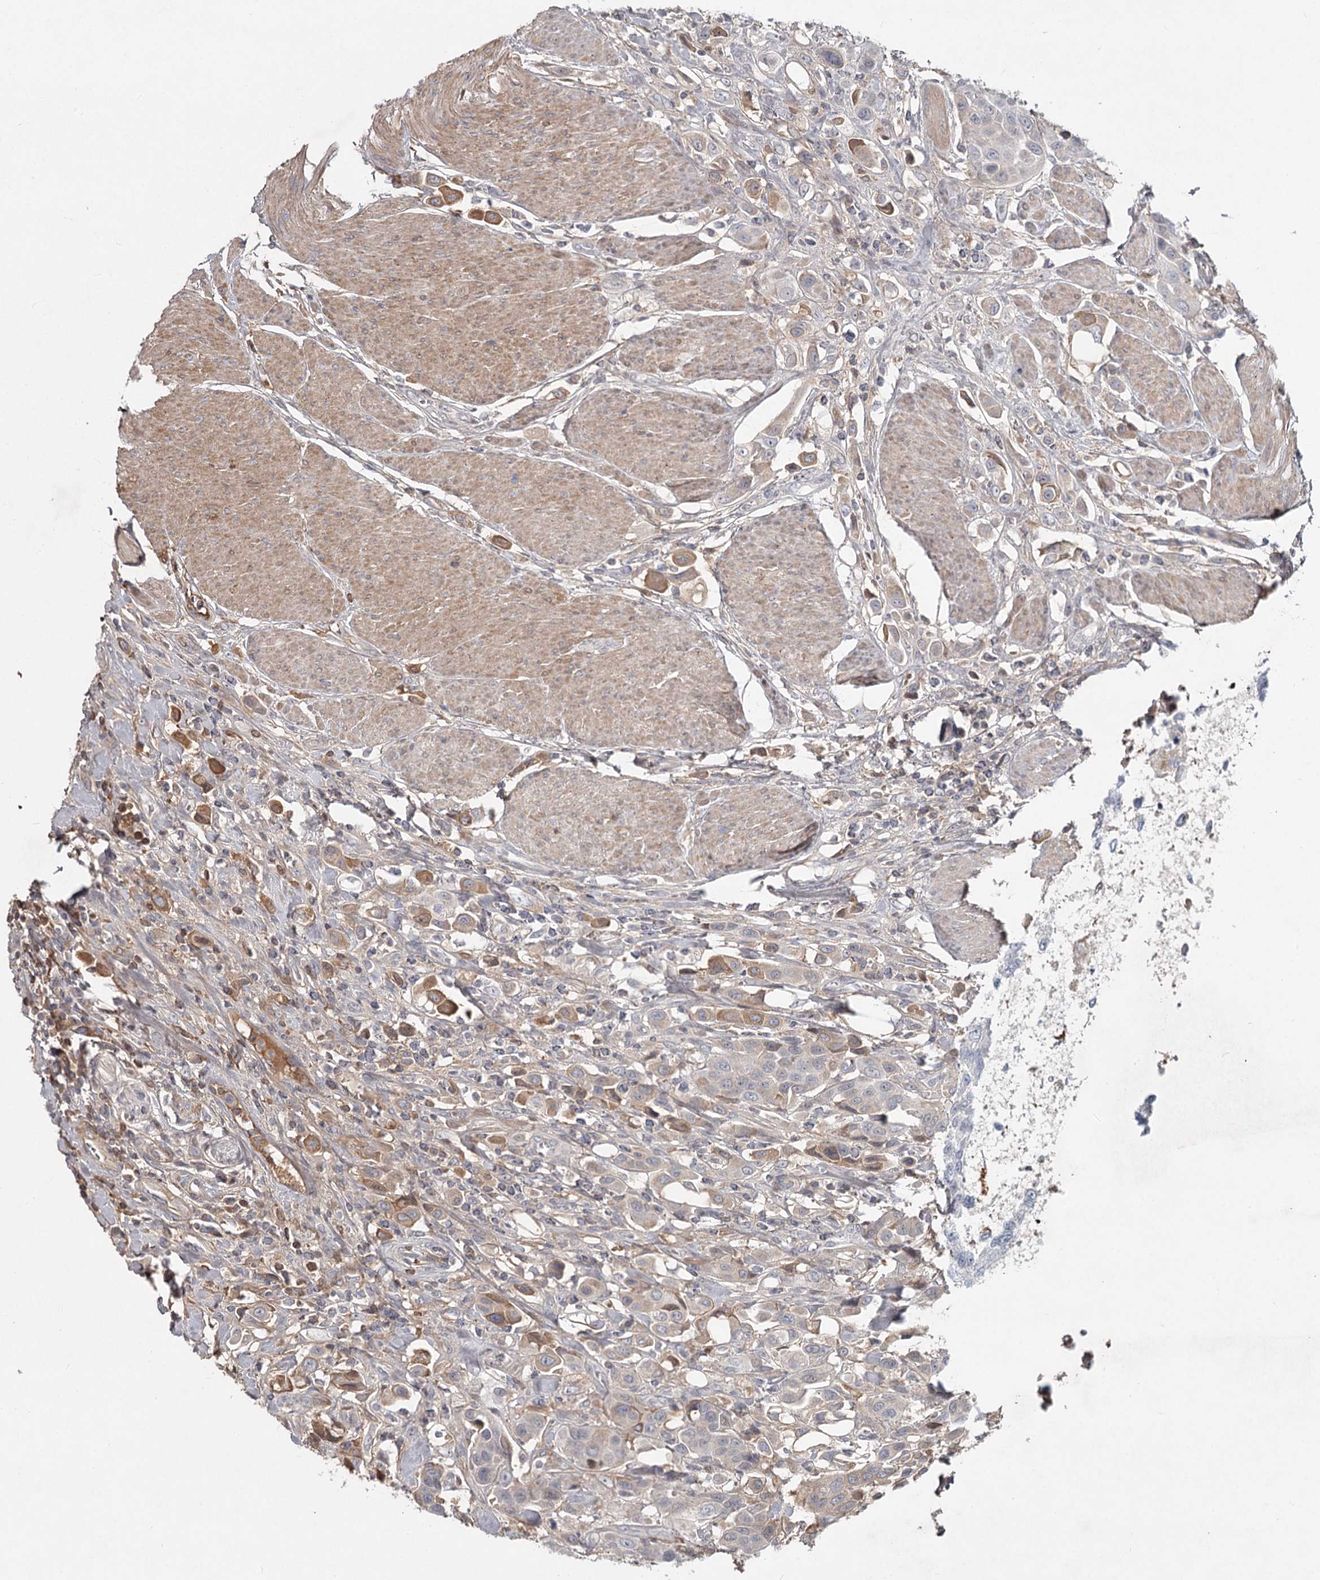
{"staining": {"intensity": "moderate", "quantity": "25%-75%", "location": "cytoplasmic/membranous"}, "tissue": "urothelial cancer", "cell_type": "Tumor cells", "image_type": "cancer", "snomed": [{"axis": "morphology", "description": "Urothelial carcinoma, High grade"}, {"axis": "topography", "description": "Urinary bladder"}], "caption": "The micrograph shows a brown stain indicating the presence of a protein in the cytoplasmic/membranous of tumor cells in urothelial cancer. (Stains: DAB in brown, nuclei in blue, Microscopy: brightfield microscopy at high magnification).", "gene": "DHRS9", "patient": {"sex": "male", "age": 50}}